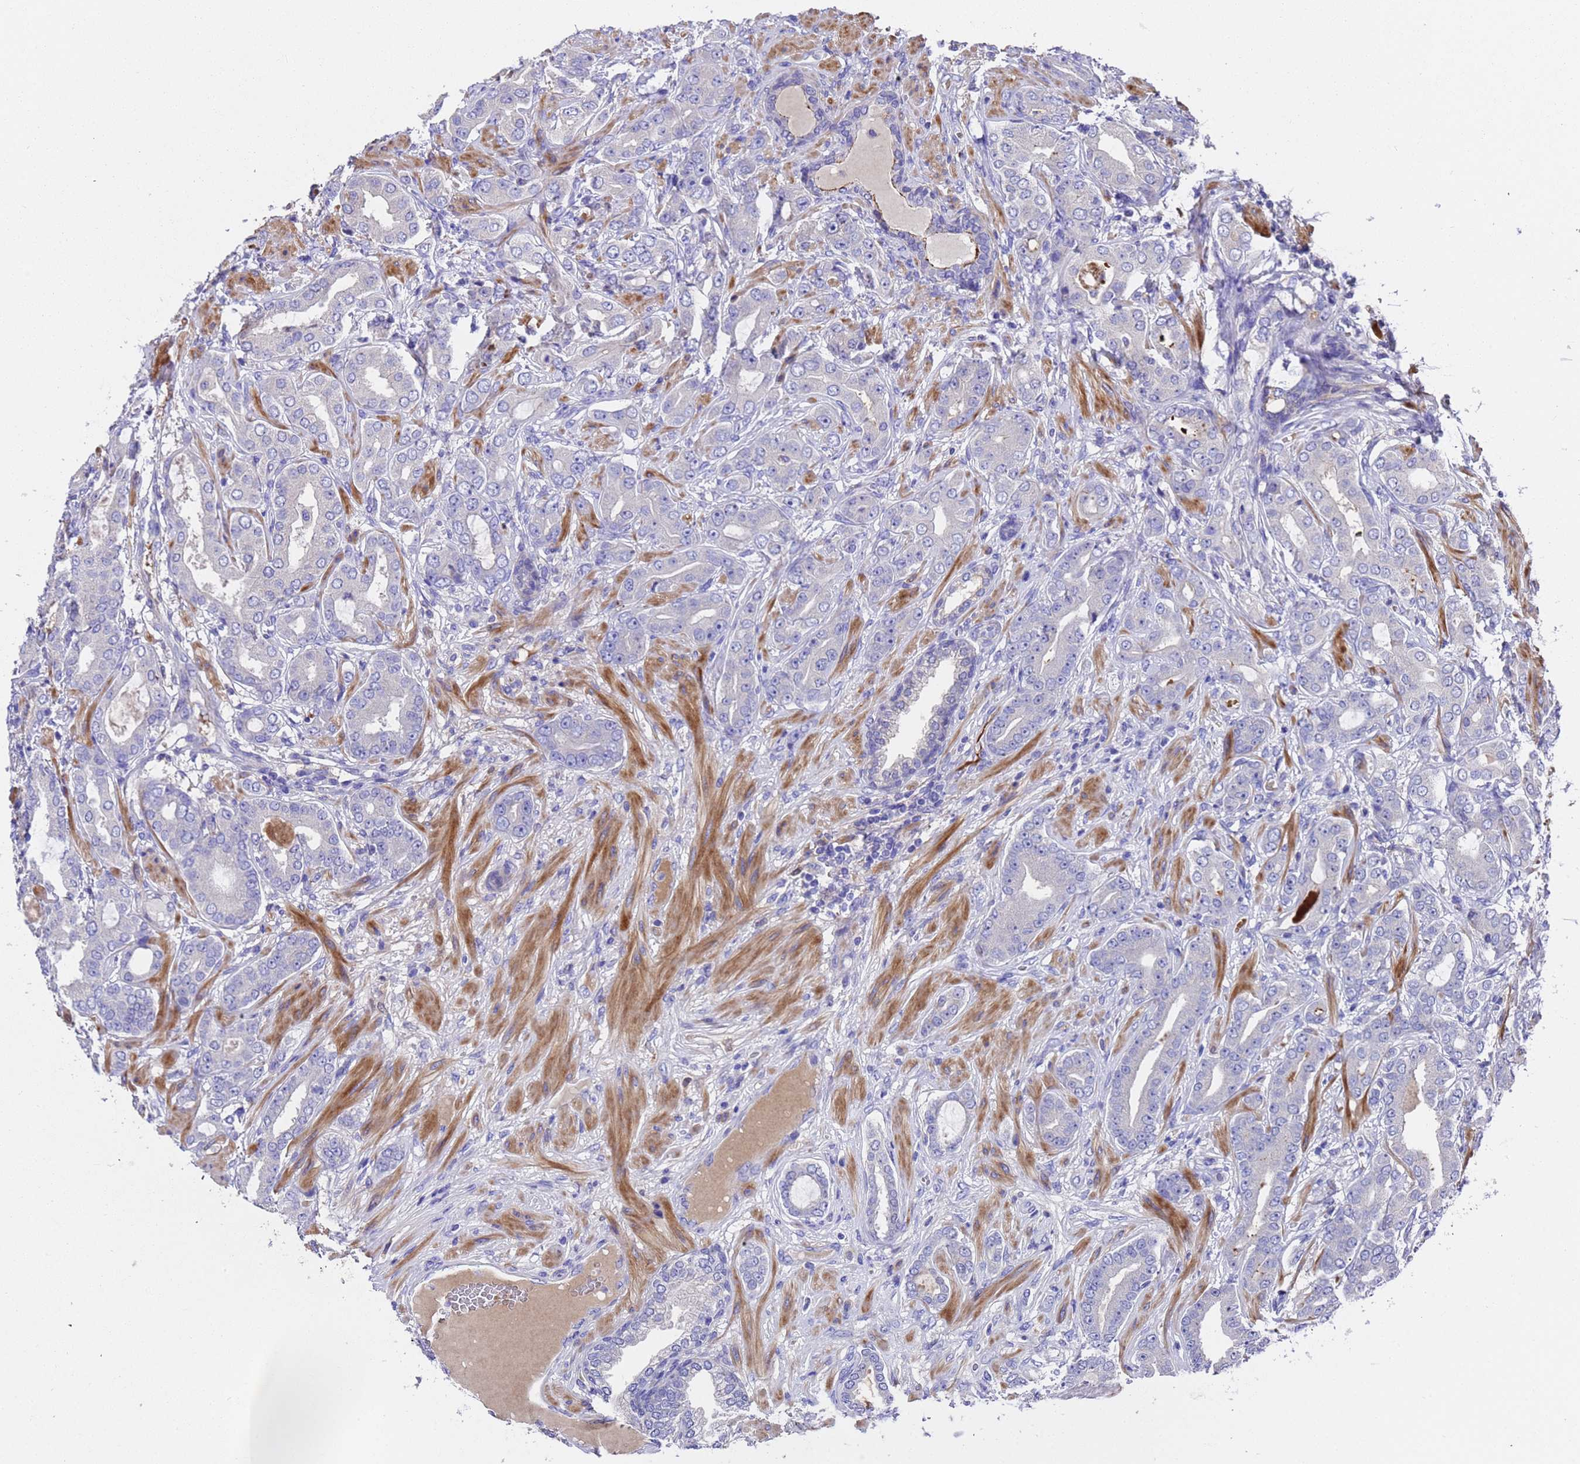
{"staining": {"intensity": "negative", "quantity": "none", "location": "none"}, "tissue": "prostate cancer", "cell_type": "Tumor cells", "image_type": "cancer", "snomed": [{"axis": "morphology", "description": "Adenocarcinoma, Low grade"}, {"axis": "topography", "description": "Prostate"}], "caption": "Adenocarcinoma (low-grade) (prostate) was stained to show a protein in brown. There is no significant staining in tumor cells.", "gene": "ELP6", "patient": {"sex": "male", "age": 57}}